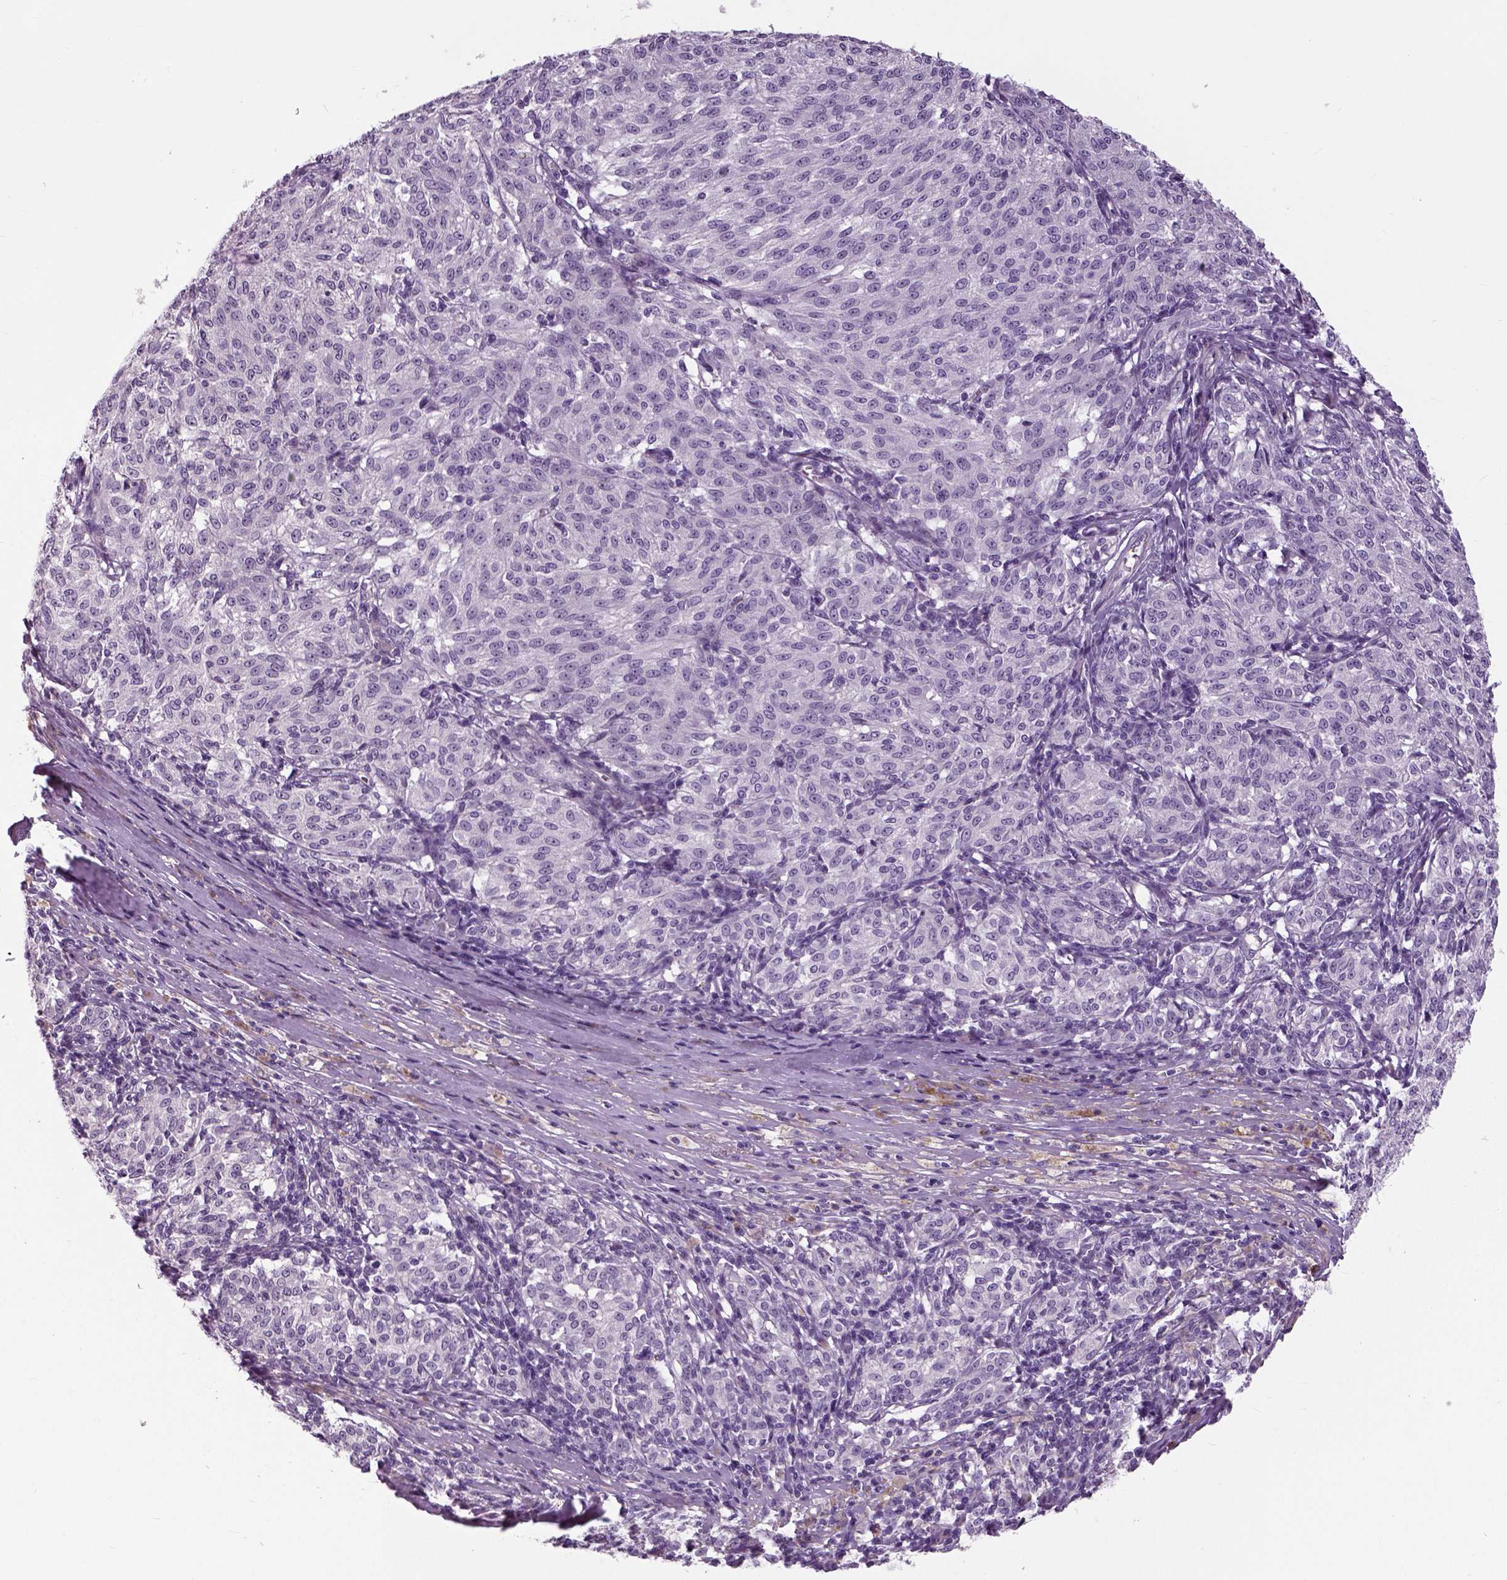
{"staining": {"intensity": "negative", "quantity": "none", "location": "none"}, "tissue": "melanoma", "cell_type": "Tumor cells", "image_type": "cancer", "snomed": [{"axis": "morphology", "description": "Malignant melanoma, NOS"}, {"axis": "topography", "description": "Skin"}], "caption": "Melanoma was stained to show a protein in brown. There is no significant staining in tumor cells.", "gene": "NECAB1", "patient": {"sex": "female", "age": 72}}